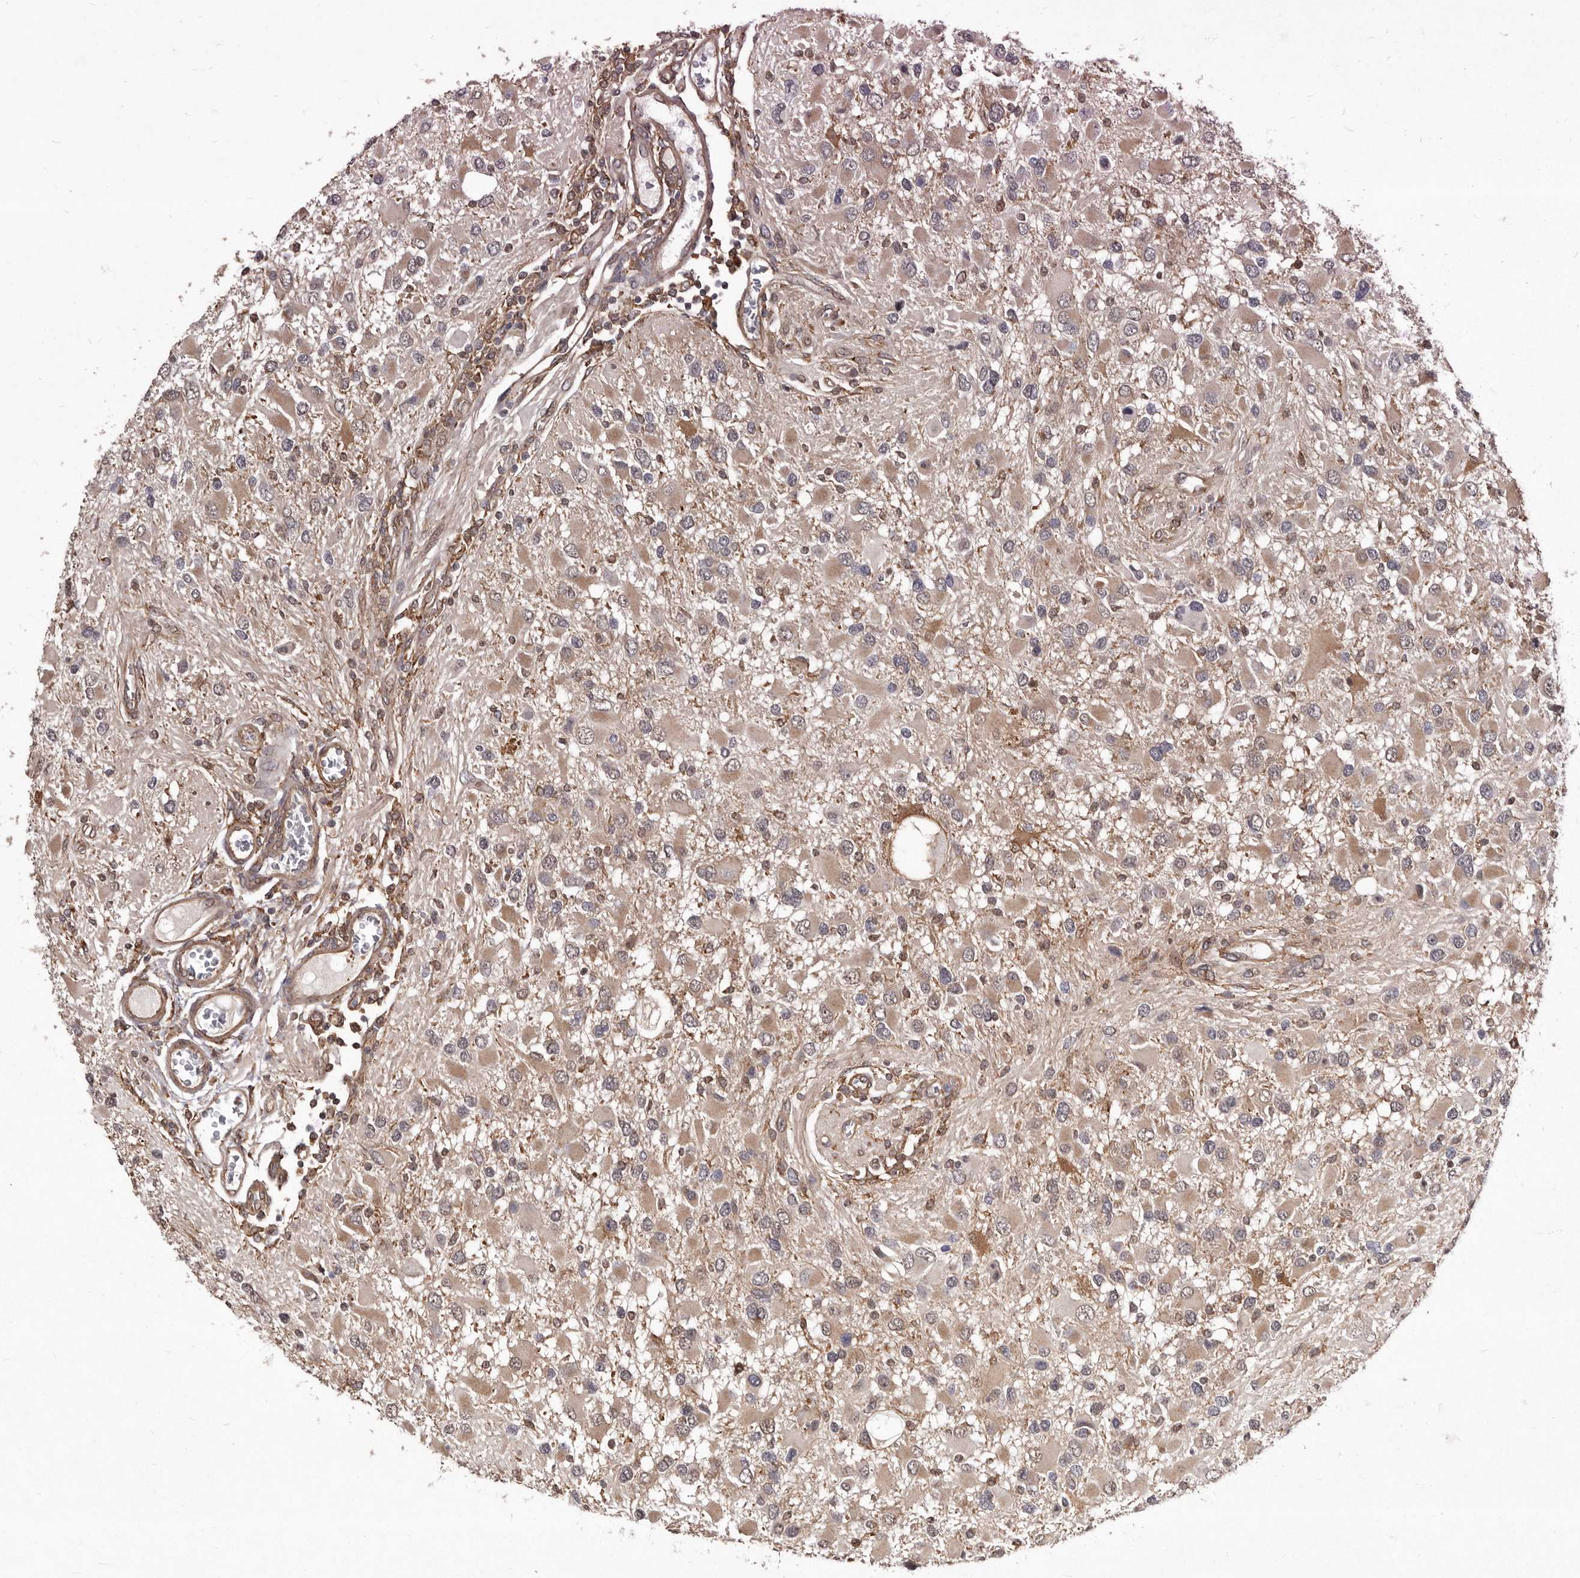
{"staining": {"intensity": "weak", "quantity": "25%-75%", "location": "cytoplasmic/membranous"}, "tissue": "glioma", "cell_type": "Tumor cells", "image_type": "cancer", "snomed": [{"axis": "morphology", "description": "Glioma, malignant, High grade"}, {"axis": "topography", "description": "Brain"}], "caption": "The micrograph exhibits staining of high-grade glioma (malignant), revealing weak cytoplasmic/membranous protein staining (brown color) within tumor cells. The protein is shown in brown color, while the nuclei are stained blue.", "gene": "RRM2B", "patient": {"sex": "male", "age": 53}}